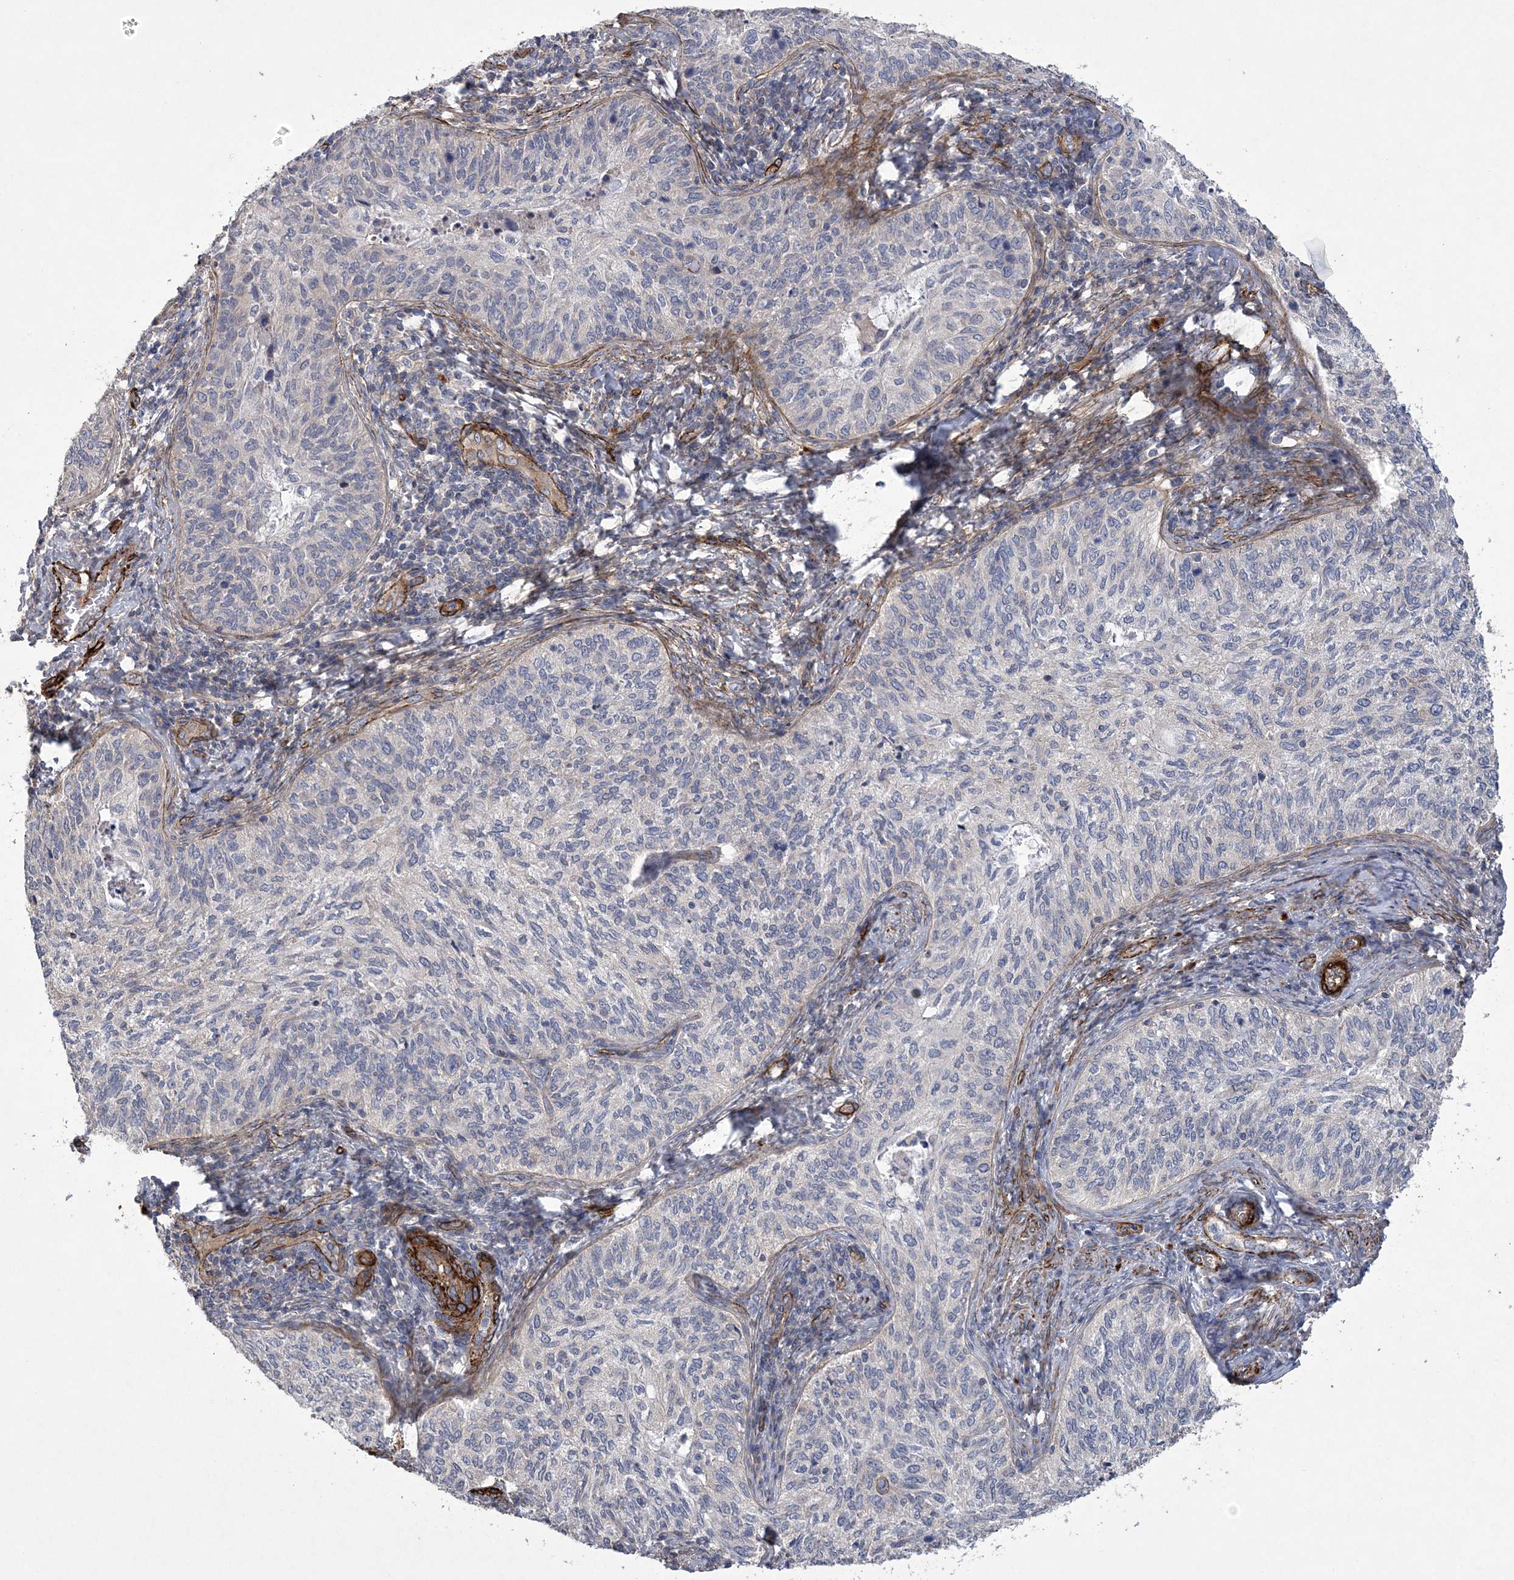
{"staining": {"intensity": "negative", "quantity": "none", "location": "none"}, "tissue": "cervical cancer", "cell_type": "Tumor cells", "image_type": "cancer", "snomed": [{"axis": "morphology", "description": "Squamous cell carcinoma, NOS"}, {"axis": "topography", "description": "Cervix"}], "caption": "There is no significant positivity in tumor cells of squamous cell carcinoma (cervical).", "gene": "ARSJ", "patient": {"sex": "female", "age": 30}}